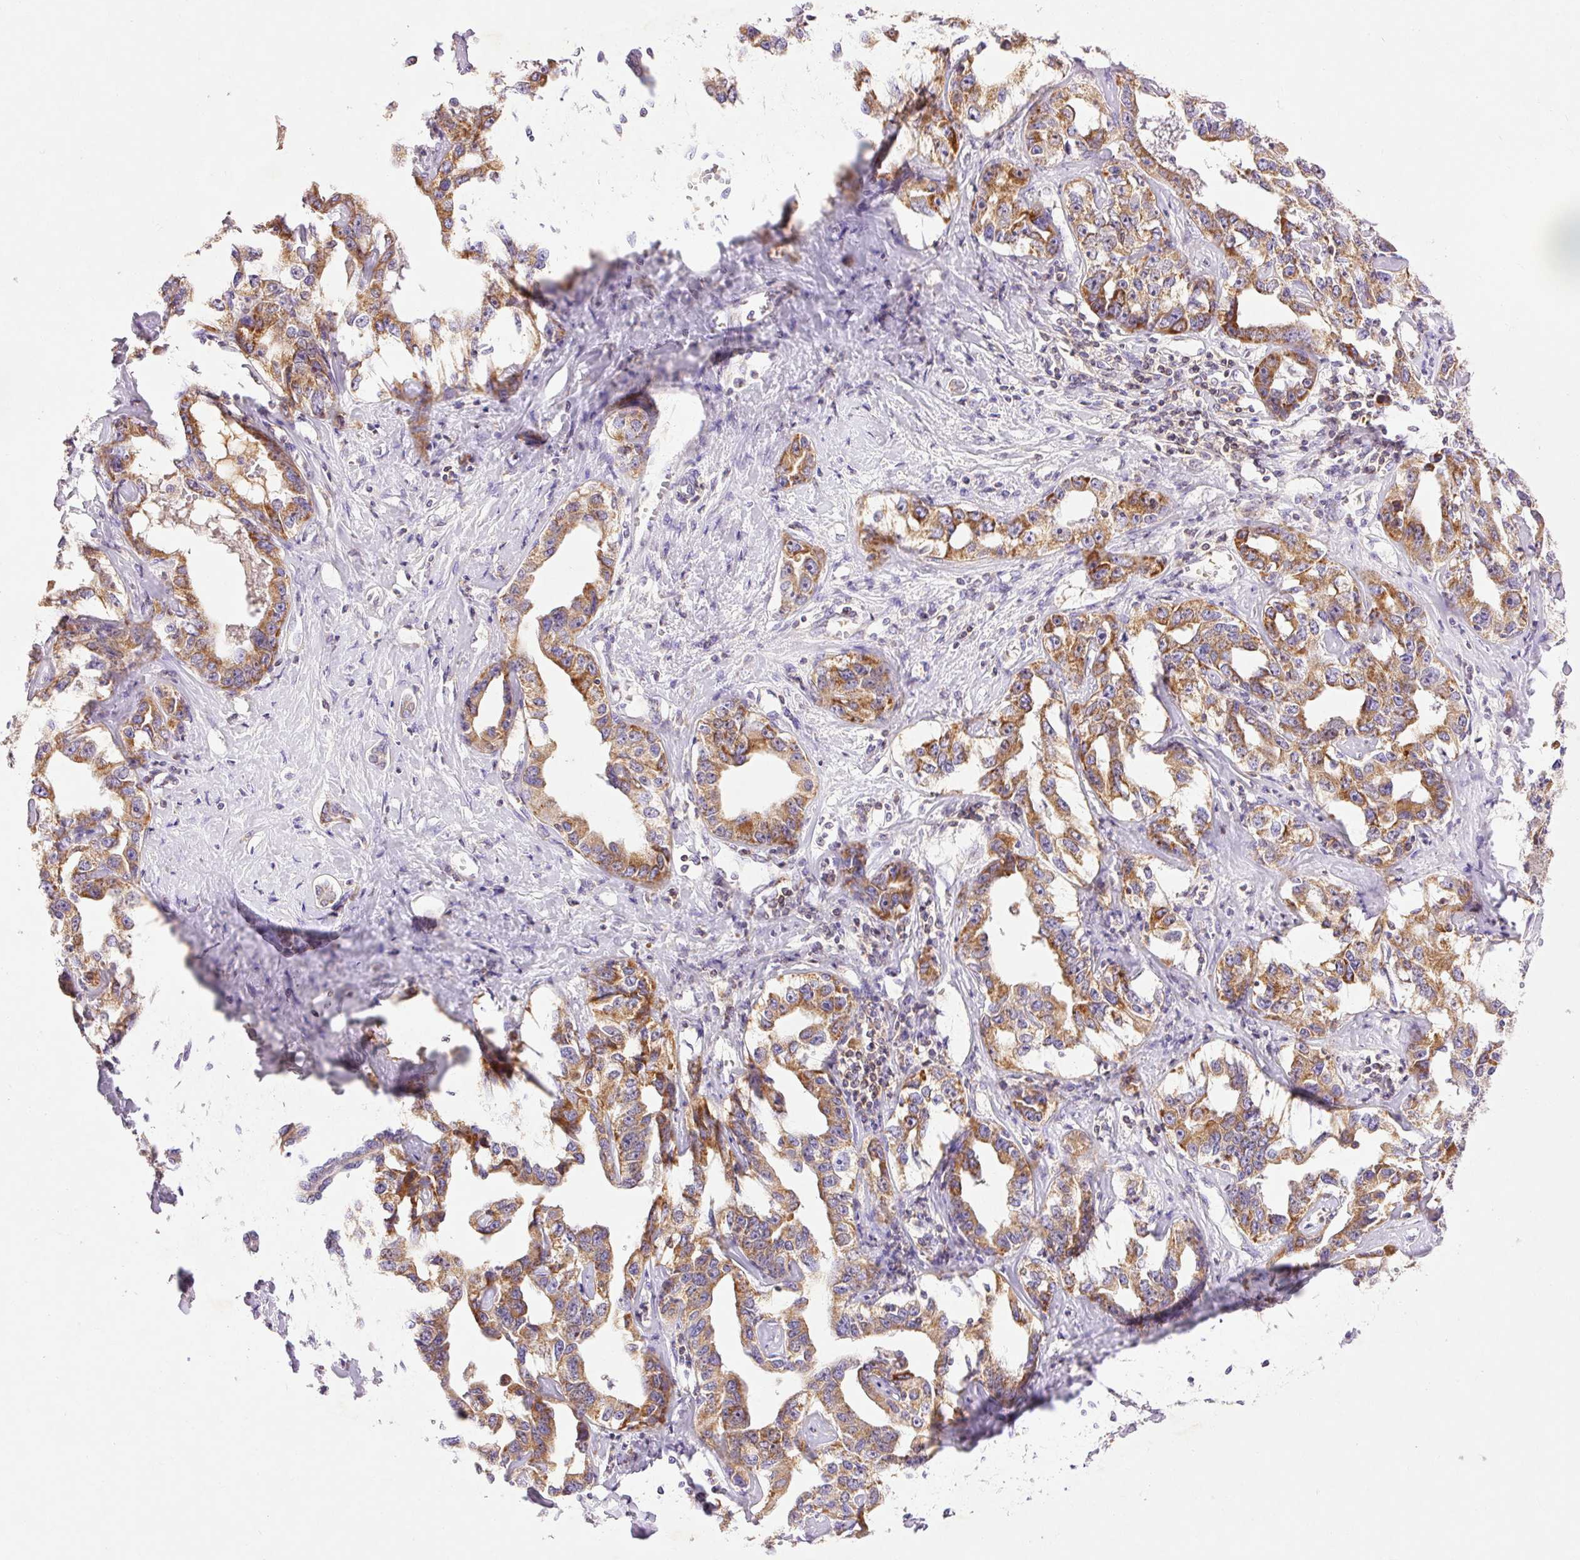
{"staining": {"intensity": "moderate", "quantity": ">75%", "location": "cytoplasmic/membranous"}, "tissue": "liver cancer", "cell_type": "Tumor cells", "image_type": "cancer", "snomed": [{"axis": "morphology", "description": "Cholangiocarcinoma"}, {"axis": "topography", "description": "Liver"}], "caption": "Human liver cancer stained with a brown dye displays moderate cytoplasmic/membranous positive positivity in approximately >75% of tumor cells.", "gene": "IMMT", "patient": {"sex": "male", "age": 59}}